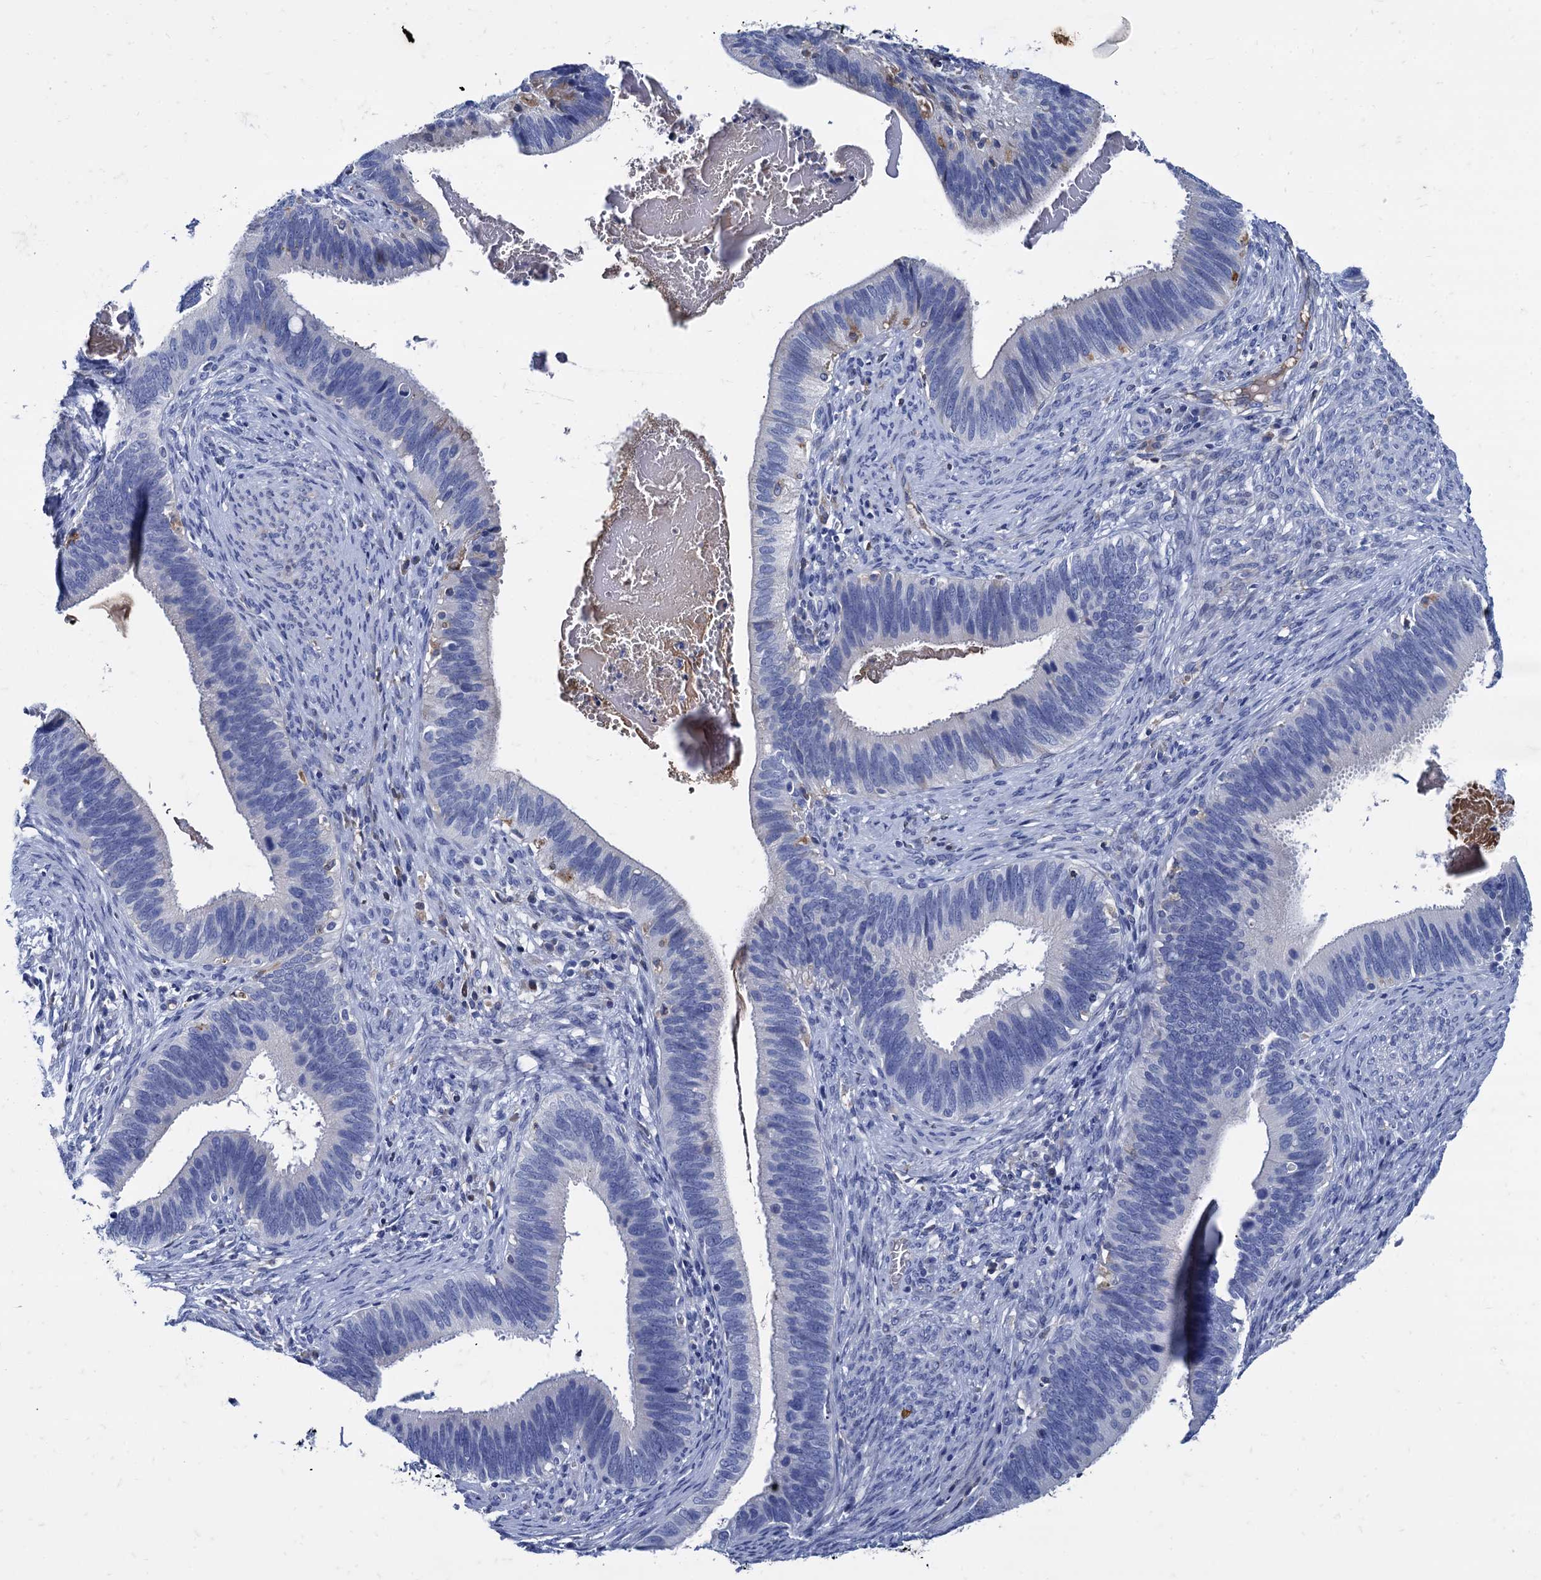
{"staining": {"intensity": "negative", "quantity": "none", "location": "none"}, "tissue": "cervical cancer", "cell_type": "Tumor cells", "image_type": "cancer", "snomed": [{"axis": "morphology", "description": "Adenocarcinoma, NOS"}, {"axis": "topography", "description": "Cervix"}], "caption": "This is a micrograph of immunohistochemistry staining of cervical adenocarcinoma, which shows no staining in tumor cells.", "gene": "TMEM72", "patient": {"sex": "female", "age": 42}}